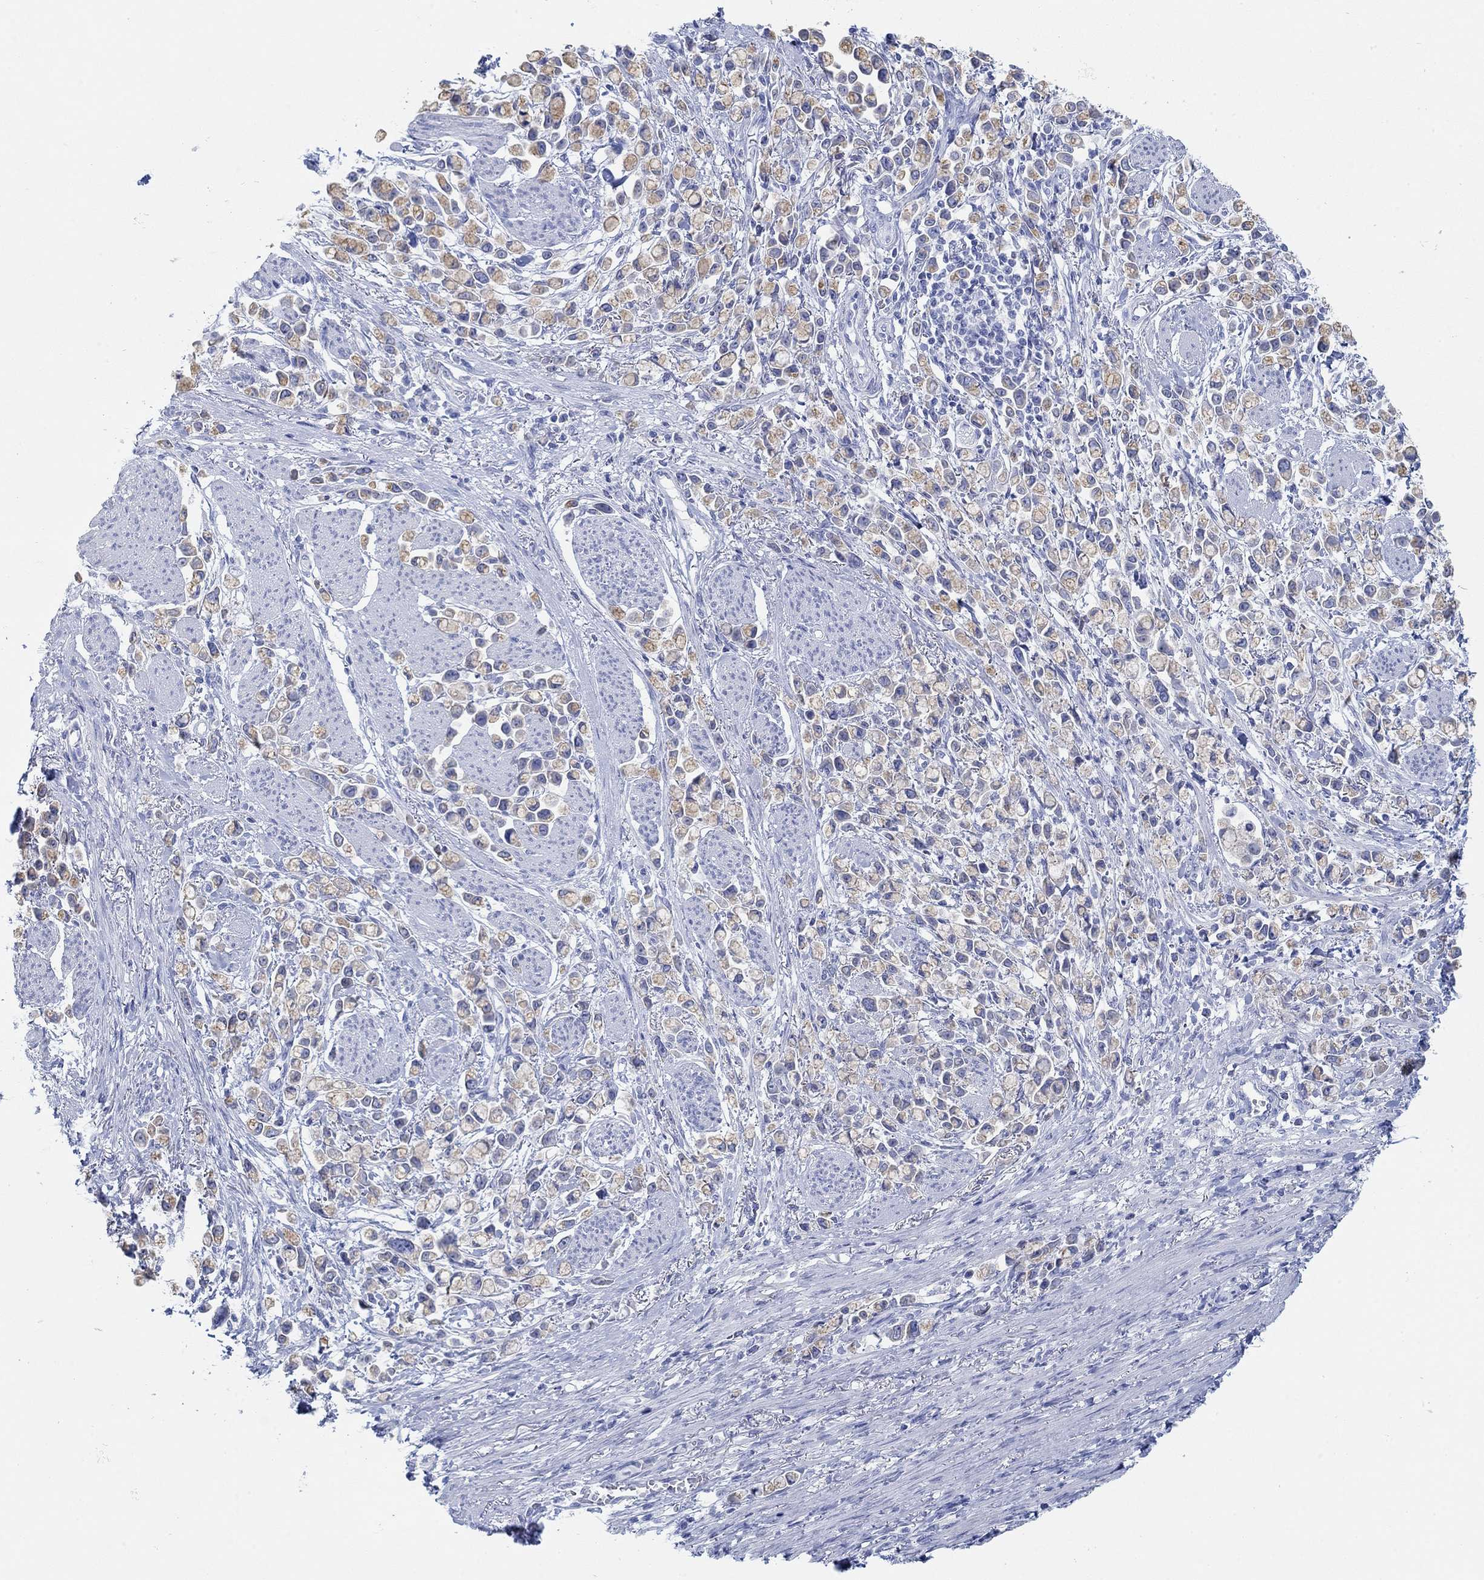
{"staining": {"intensity": "weak", "quantity": "25%-75%", "location": "cytoplasmic/membranous"}, "tissue": "stomach cancer", "cell_type": "Tumor cells", "image_type": "cancer", "snomed": [{"axis": "morphology", "description": "Adenocarcinoma, NOS"}, {"axis": "topography", "description": "Stomach"}], "caption": "Stomach cancer stained for a protein (brown) displays weak cytoplasmic/membranous positive staining in approximately 25%-75% of tumor cells.", "gene": "AK8", "patient": {"sex": "female", "age": 81}}